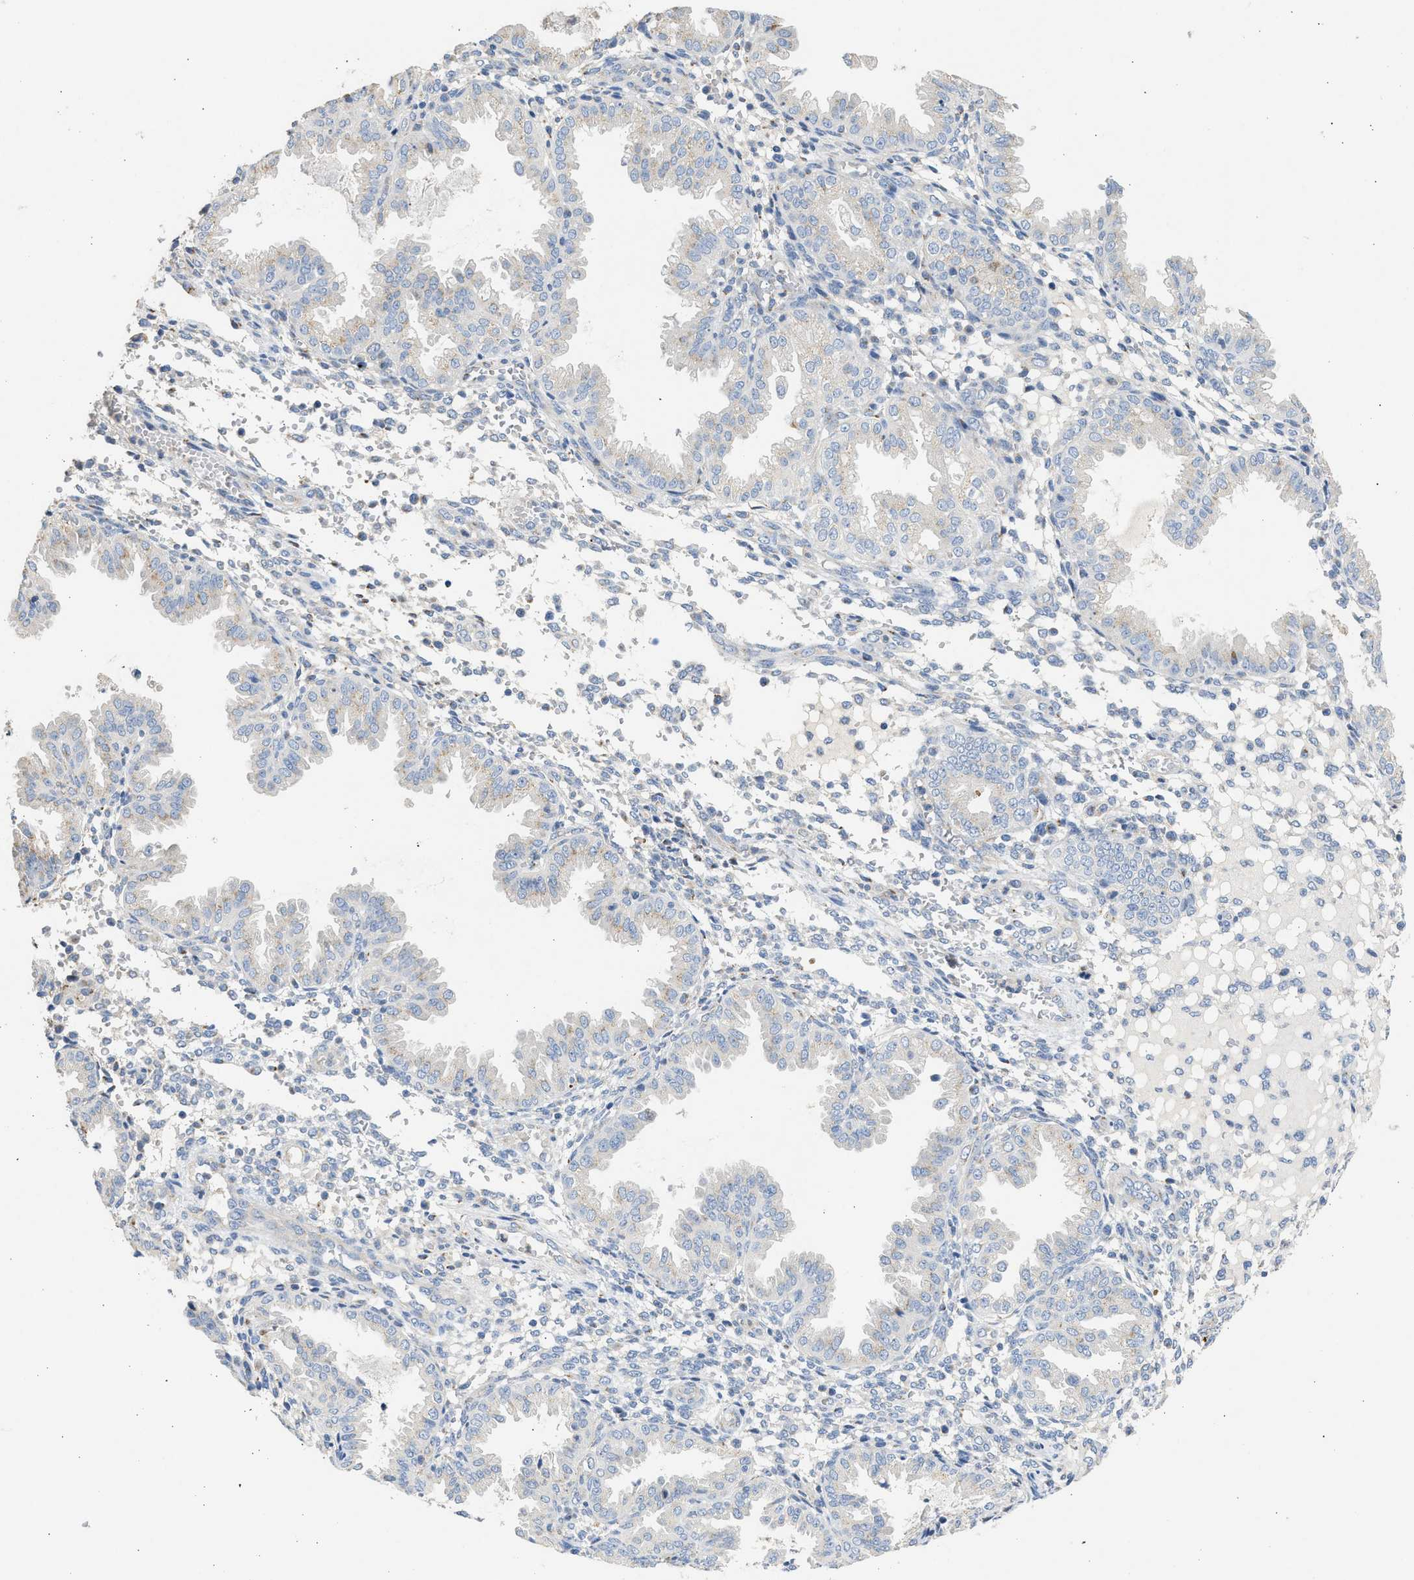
{"staining": {"intensity": "negative", "quantity": "none", "location": "none"}, "tissue": "endometrium", "cell_type": "Cells in endometrial stroma", "image_type": "normal", "snomed": [{"axis": "morphology", "description": "Normal tissue, NOS"}, {"axis": "topography", "description": "Endometrium"}], "caption": "High power microscopy photomicrograph of an immunohistochemistry (IHC) micrograph of unremarkable endometrium, revealing no significant staining in cells in endometrial stroma.", "gene": "IPO8", "patient": {"sex": "female", "age": 33}}